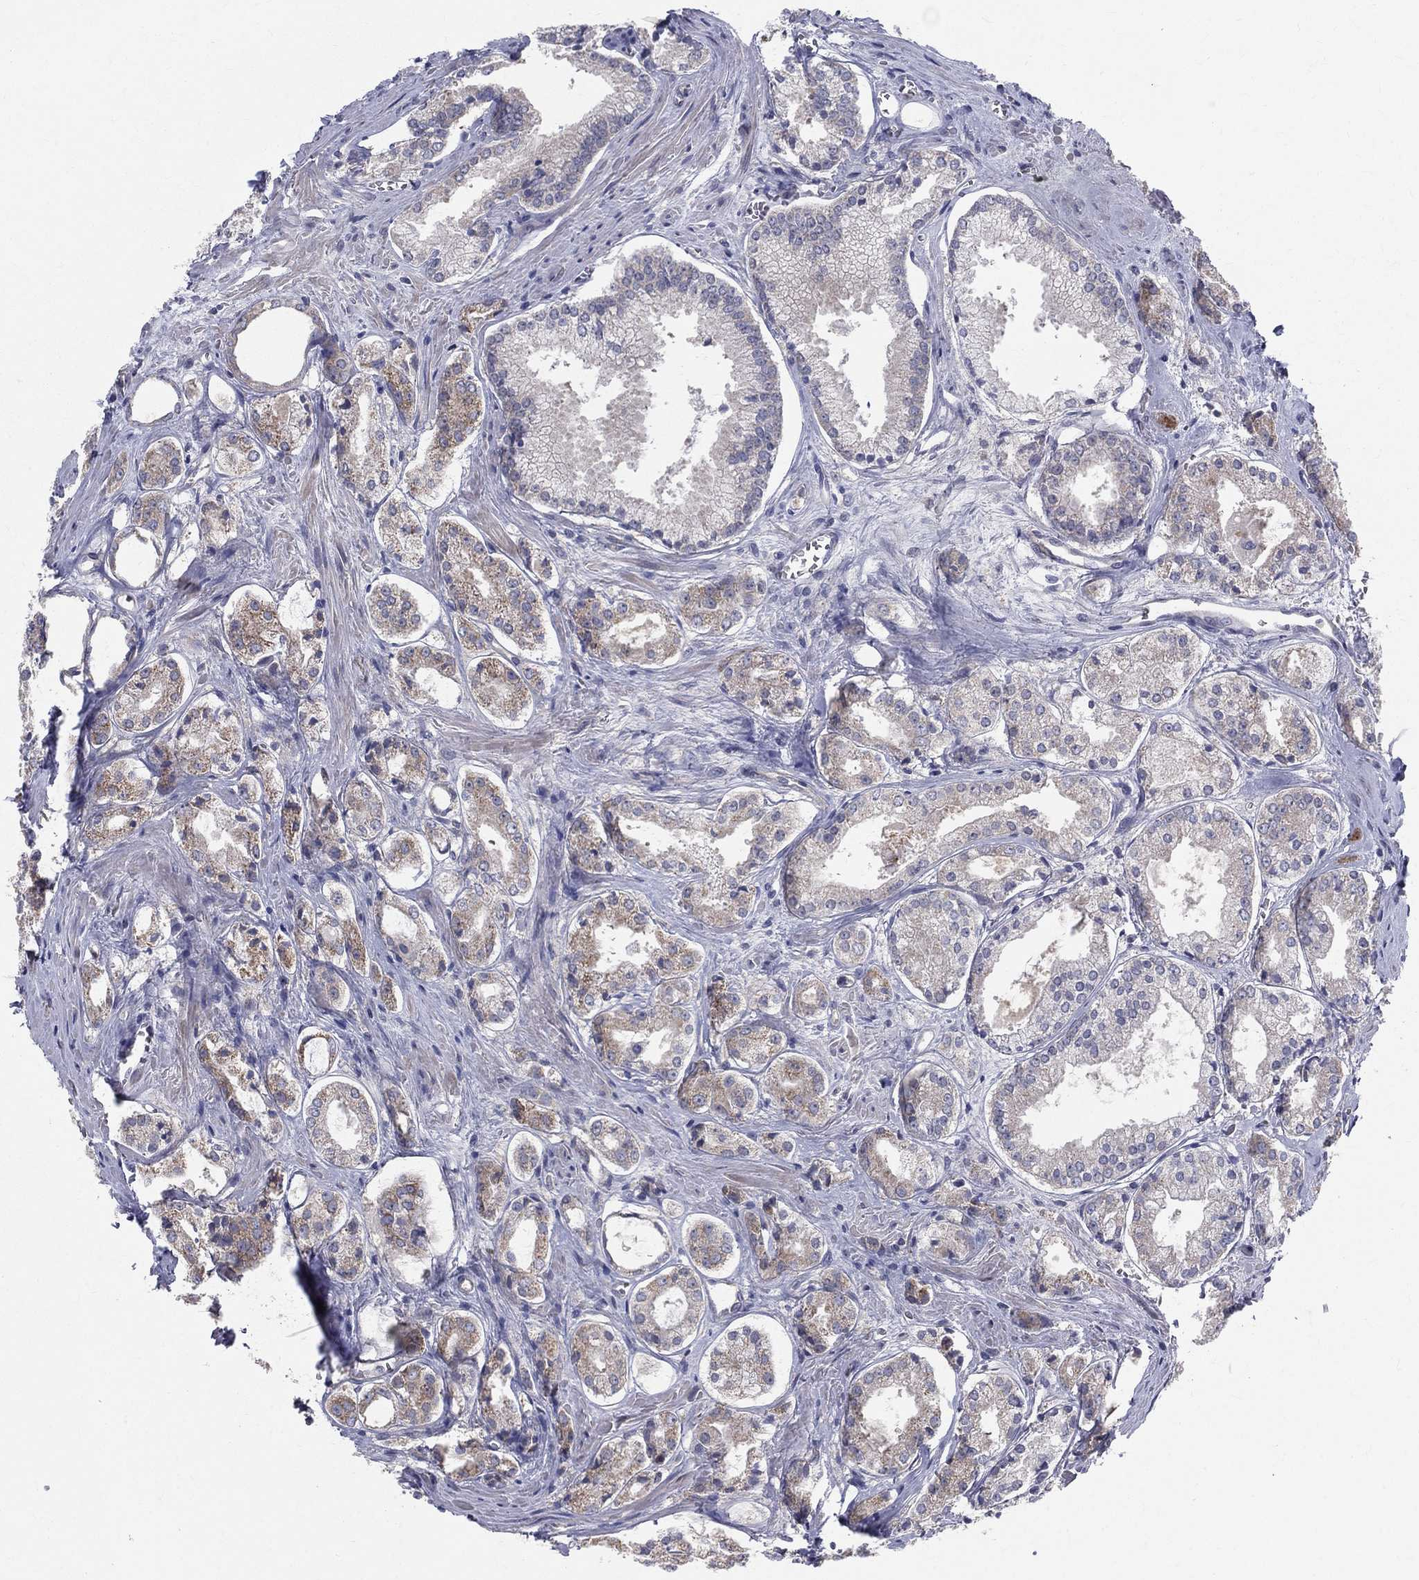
{"staining": {"intensity": "moderate", "quantity": "<25%", "location": "cytoplasmic/membranous"}, "tissue": "prostate cancer", "cell_type": "Tumor cells", "image_type": "cancer", "snomed": [{"axis": "morphology", "description": "Adenocarcinoma, NOS"}, {"axis": "topography", "description": "Prostate"}], "caption": "Human prostate cancer stained with a brown dye reveals moderate cytoplasmic/membranous positive staining in approximately <25% of tumor cells.", "gene": "POMZP3", "patient": {"sex": "male", "age": 72}}